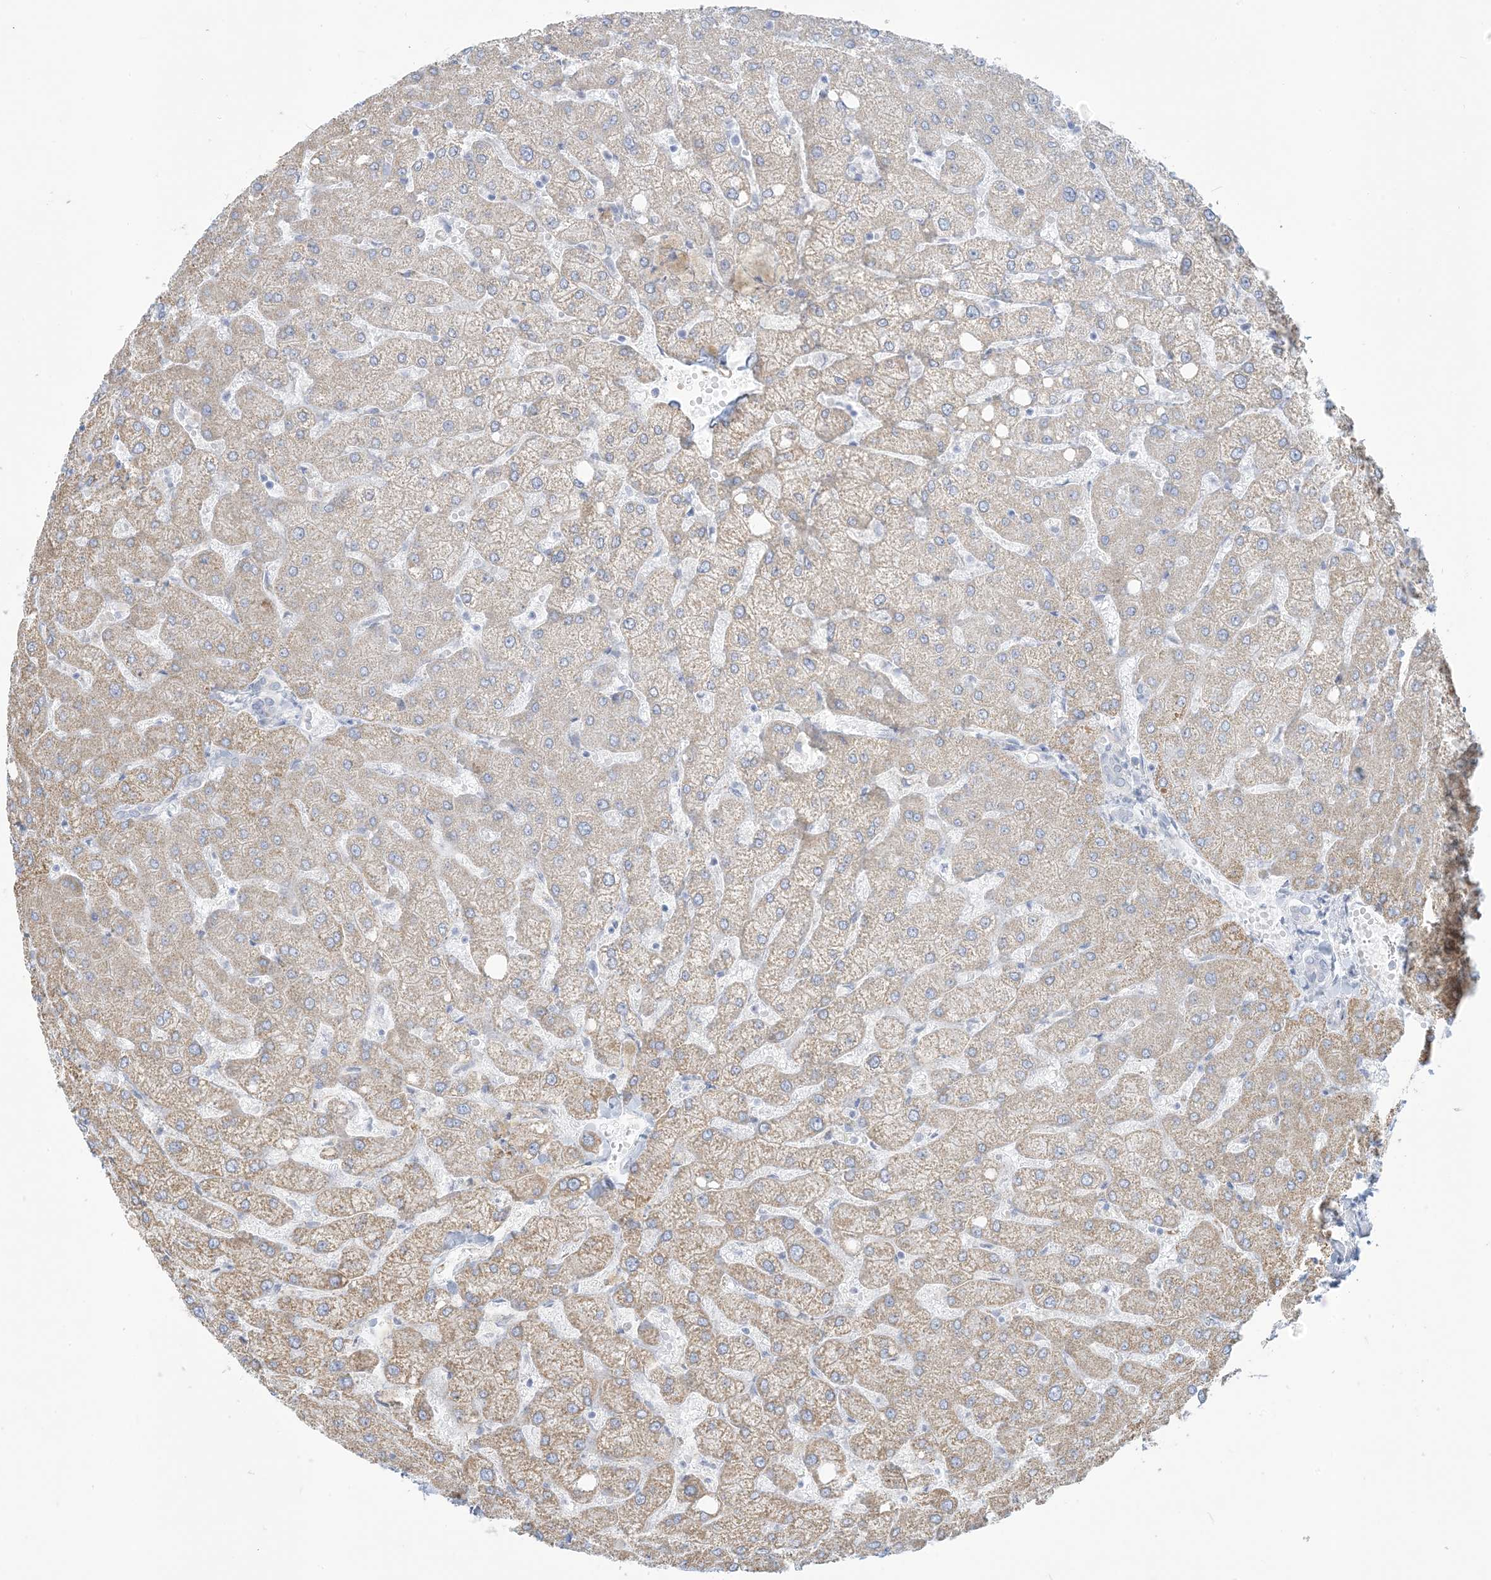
{"staining": {"intensity": "negative", "quantity": "none", "location": "none"}, "tissue": "liver", "cell_type": "Cholangiocytes", "image_type": "normal", "snomed": [{"axis": "morphology", "description": "Normal tissue, NOS"}, {"axis": "topography", "description": "Liver"}], "caption": "IHC of unremarkable human liver demonstrates no positivity in cholangiocytes. (DAB immunohistochemistry, high magnification).", "gene": "ZDHHC4", "patient": {"sex": "female", "age": 54}}